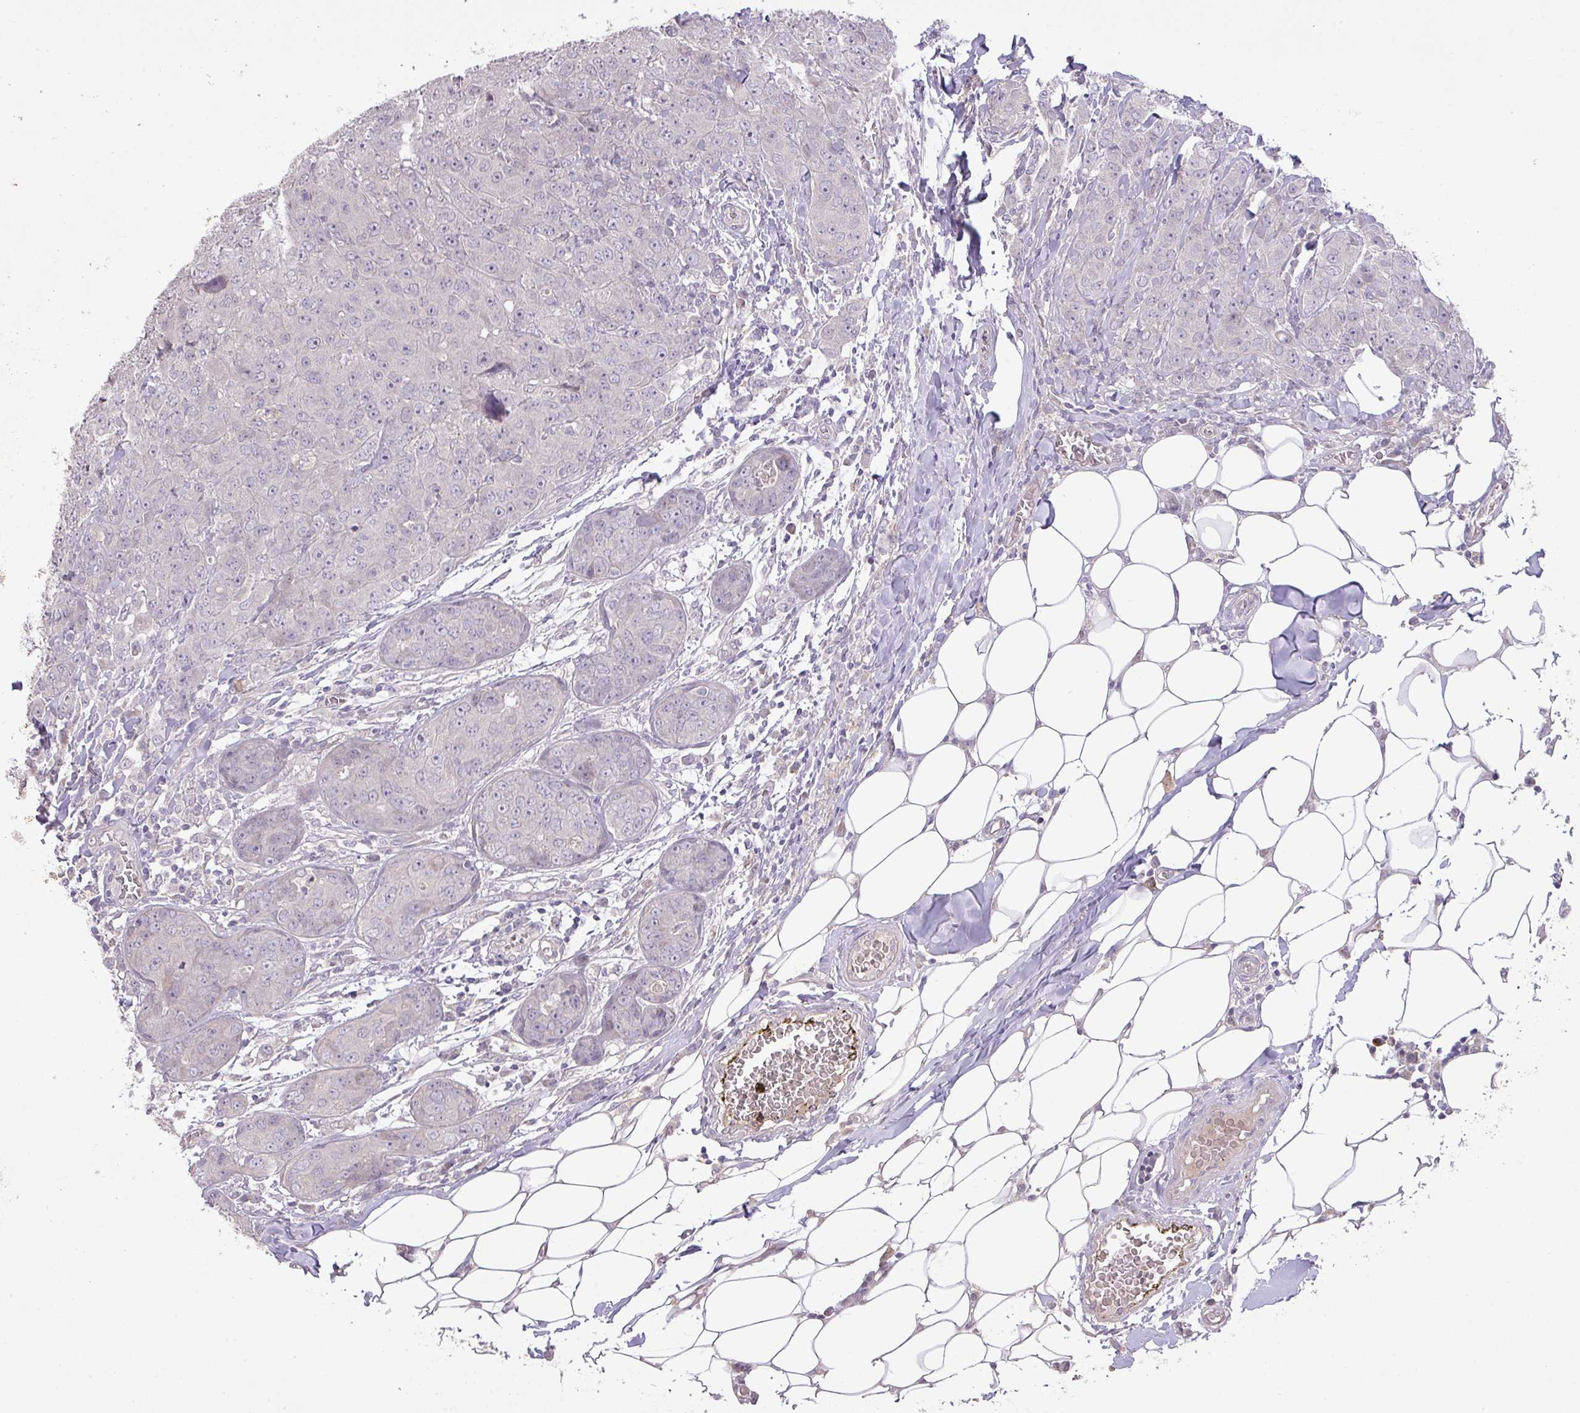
{"staining": {"intensity": "negative", "quantity": "none", "location": "none"}, "tissue": "breast cancer", "cell_type": "Tumor cells", "image_type": "cancer", "snomed": [{"axis": "morphology", "description": "Duct carcinoma"}, {"axis": "topography", "description": "Breast"}], "caption": "There is no significant expression in tumor cells of breast invasive ductal carcinoma.", "gene": "PRADC1", "patient": {"sex": "female", "age": 43}}